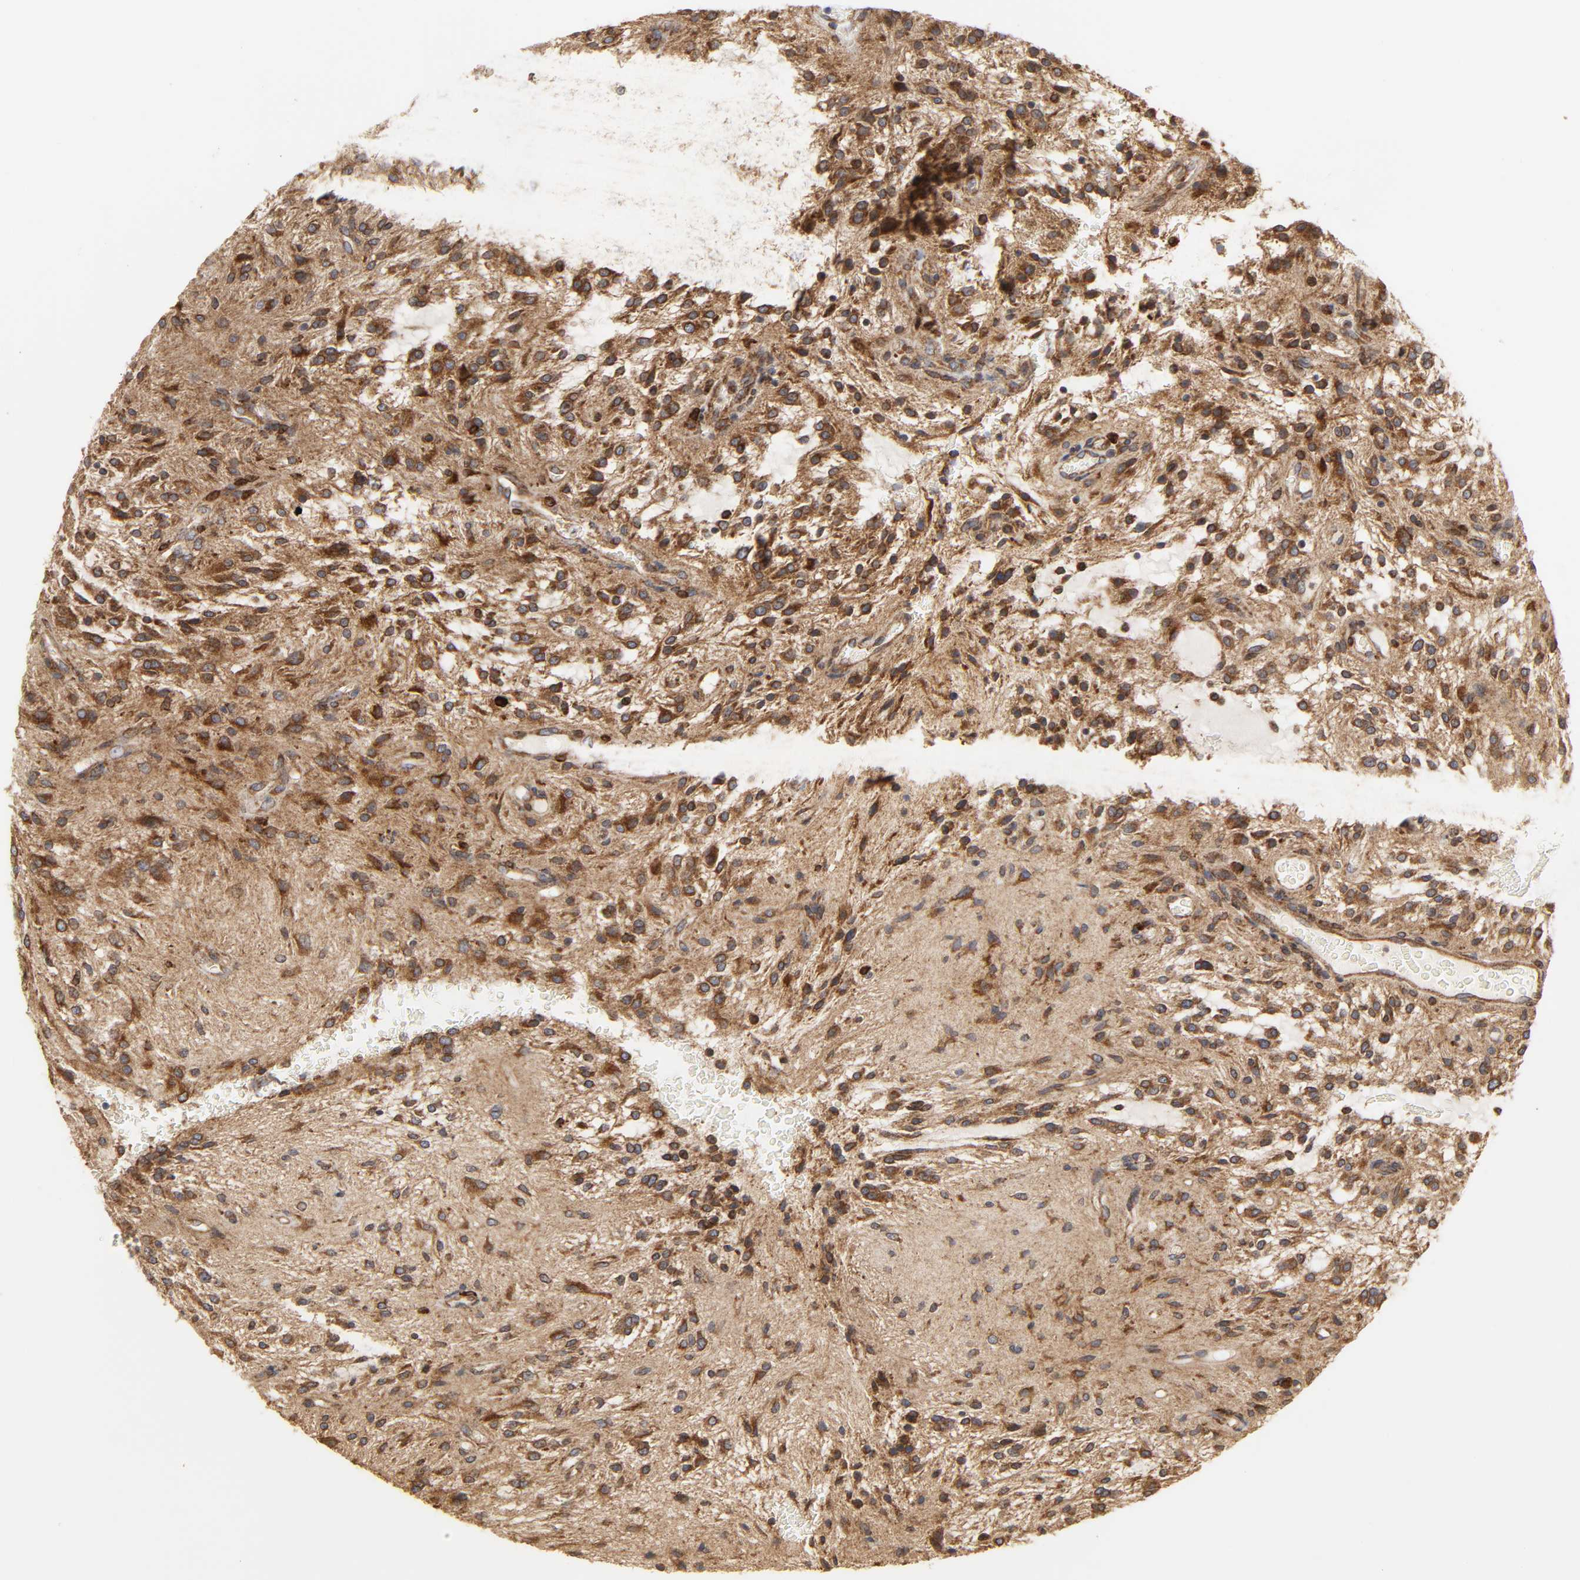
{"staining": {"intensity": "strong", "quantity": ">75%", "location": "cytoplasmic/membranous"}, "tissue": "glioma", "cell_type": "Tumor cells", "image_type": "cancer", "snomed": [{"axis": "morphology", "description": "Glioma, malignant, NOS"}, {"axis": "topography", "description": "Cerebellum"}], "caption": "Malignant glioma stained with a protein marker displays strong staining in tumor cells.", "gene": "POR", "patient": {"sex": "female", "age": 10}}